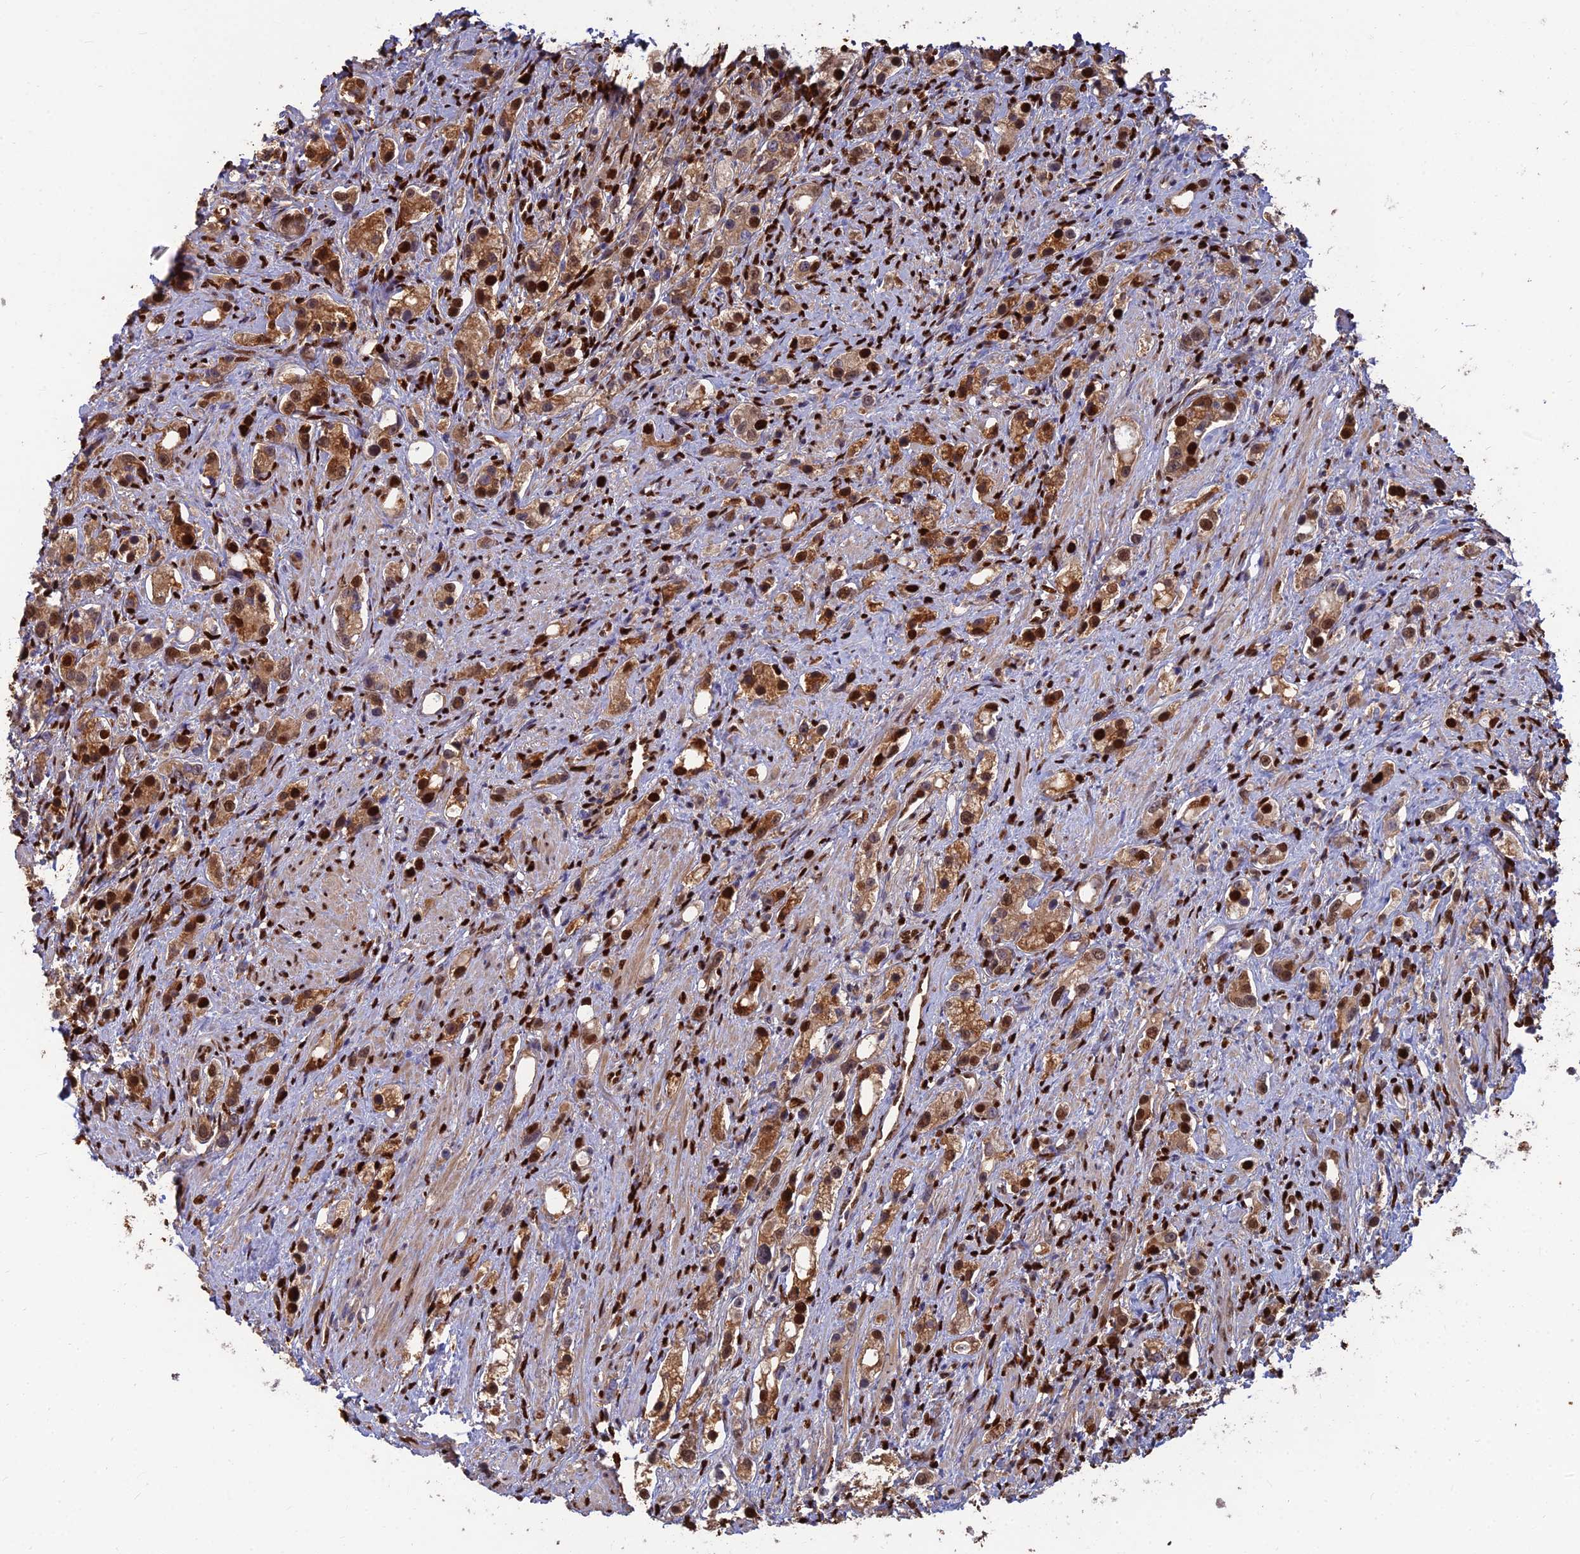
{"staining": {"intensity": "moderate", "quantity": ">75%", "location": "cytoplasmic/membranous,nuclear"}, "tissue": "prostate cancer", "cell_type": "Tumor cells", "image_type": "cancer", "snomed": [{"axis": "morphology", "description": "Adenocarcinoma, High grade"}, {"axis": "topography", "description": "Prostate"}], "caption": "A histopathology image of human prostate cancer stained for a protein displays moderate cytoplasmic/membranous and nuclear brown staining in tumor cells.", "gene": "DNPEP", "patient": {"sex": "male", "age": 63}}